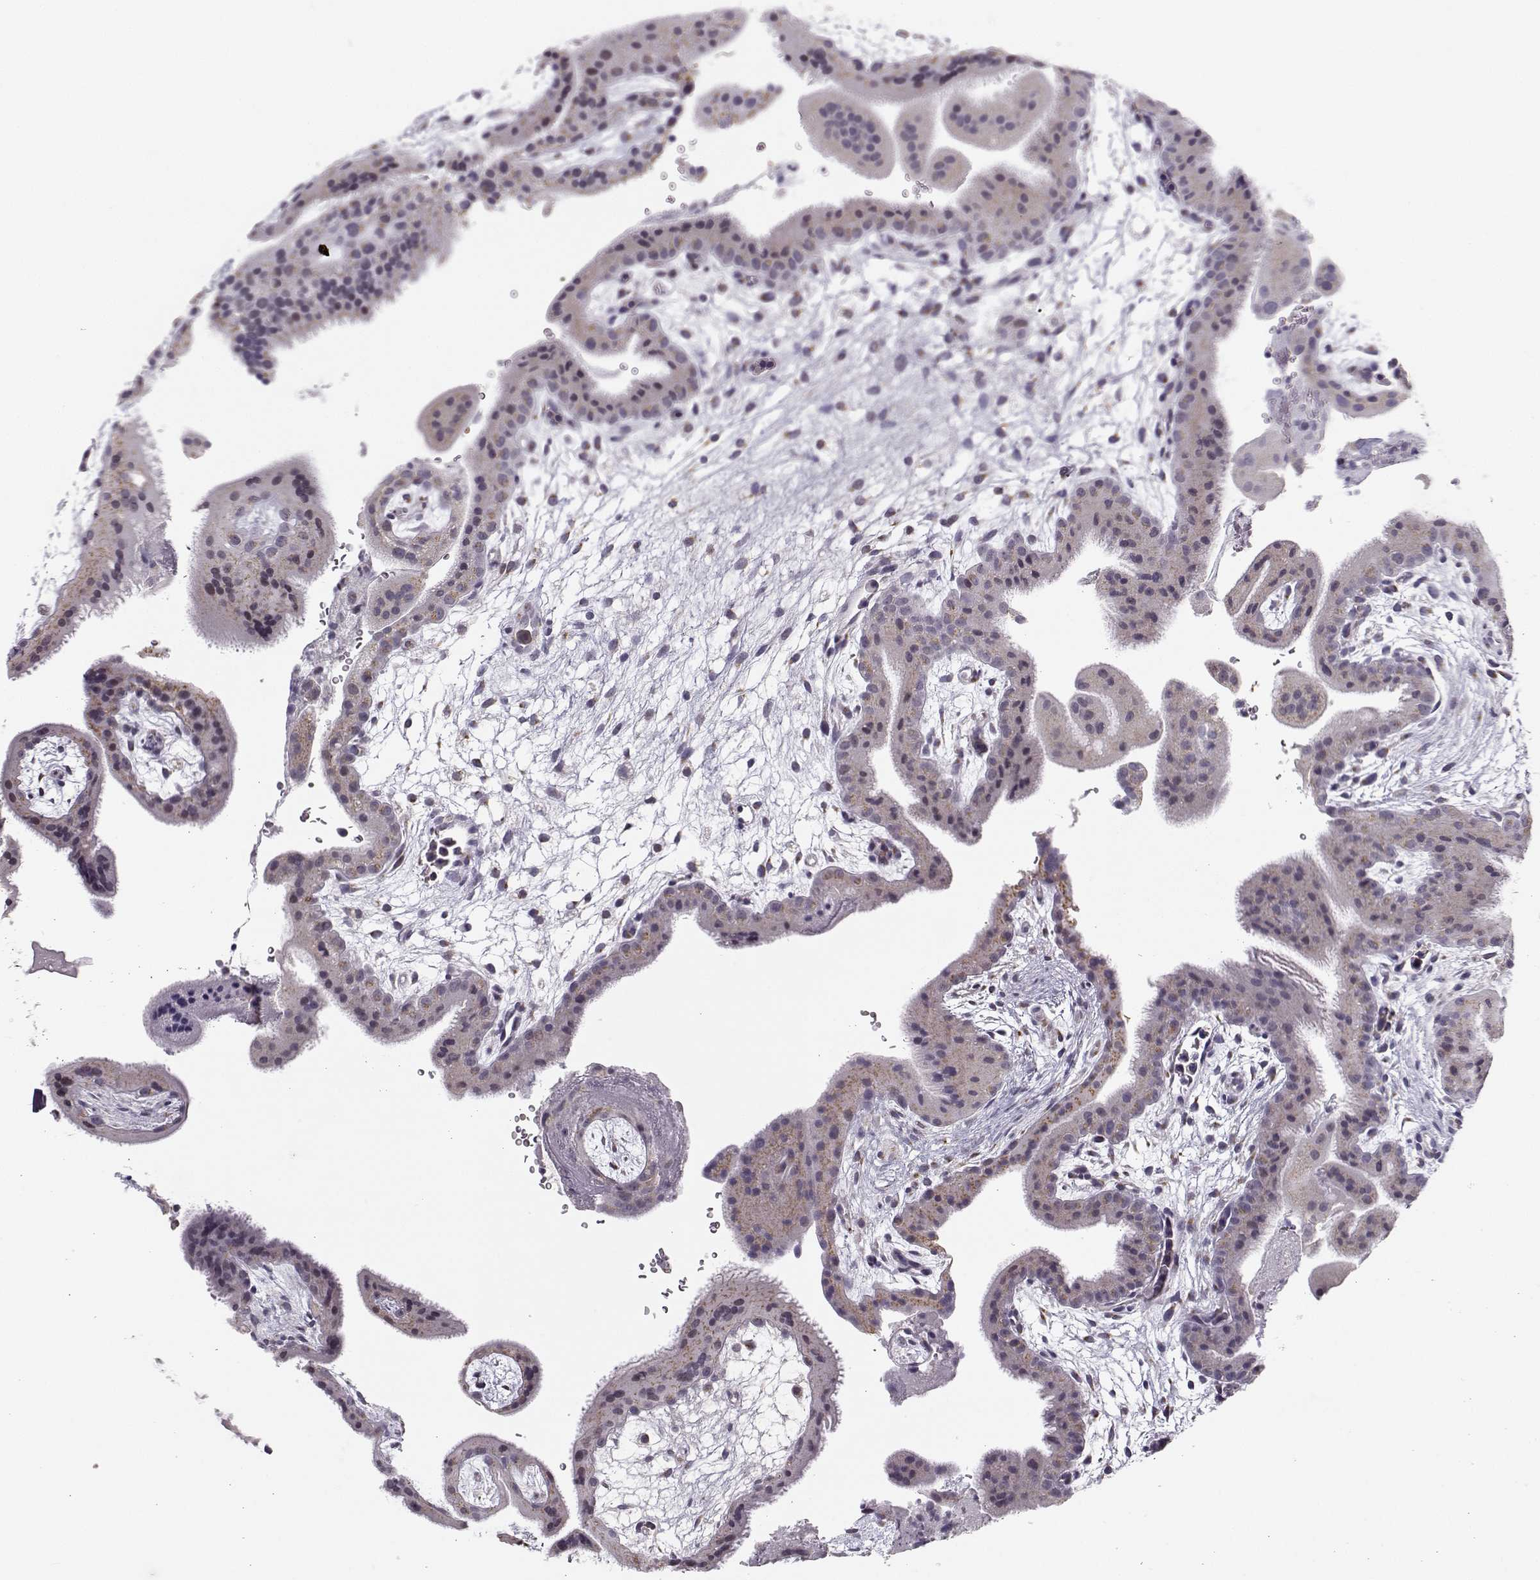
{"staining": {"intensity": "weak", "quantity": "25%-75%", "location": "cytoplasmic/membranous"}, "tissue": "placenta", "cell_type": "Decidual cells", "image_type": "normal", "snomed": [{"axis": "morphology", "description": "Normal tissue, NOS"}, {"axis": "topography", "description": "Placenta"}], "caption": "Protein staining displays weak cytoplasmic/membranous staining in about 25%-75% of decidual cells in benign placenta. The staining was performed using DAB, with brown indicating positive protein expression. Nuclei are stained blue with hematoxylin.", "gene": "SLC4A5", "patient": {"sex": "female", "age": 19}}